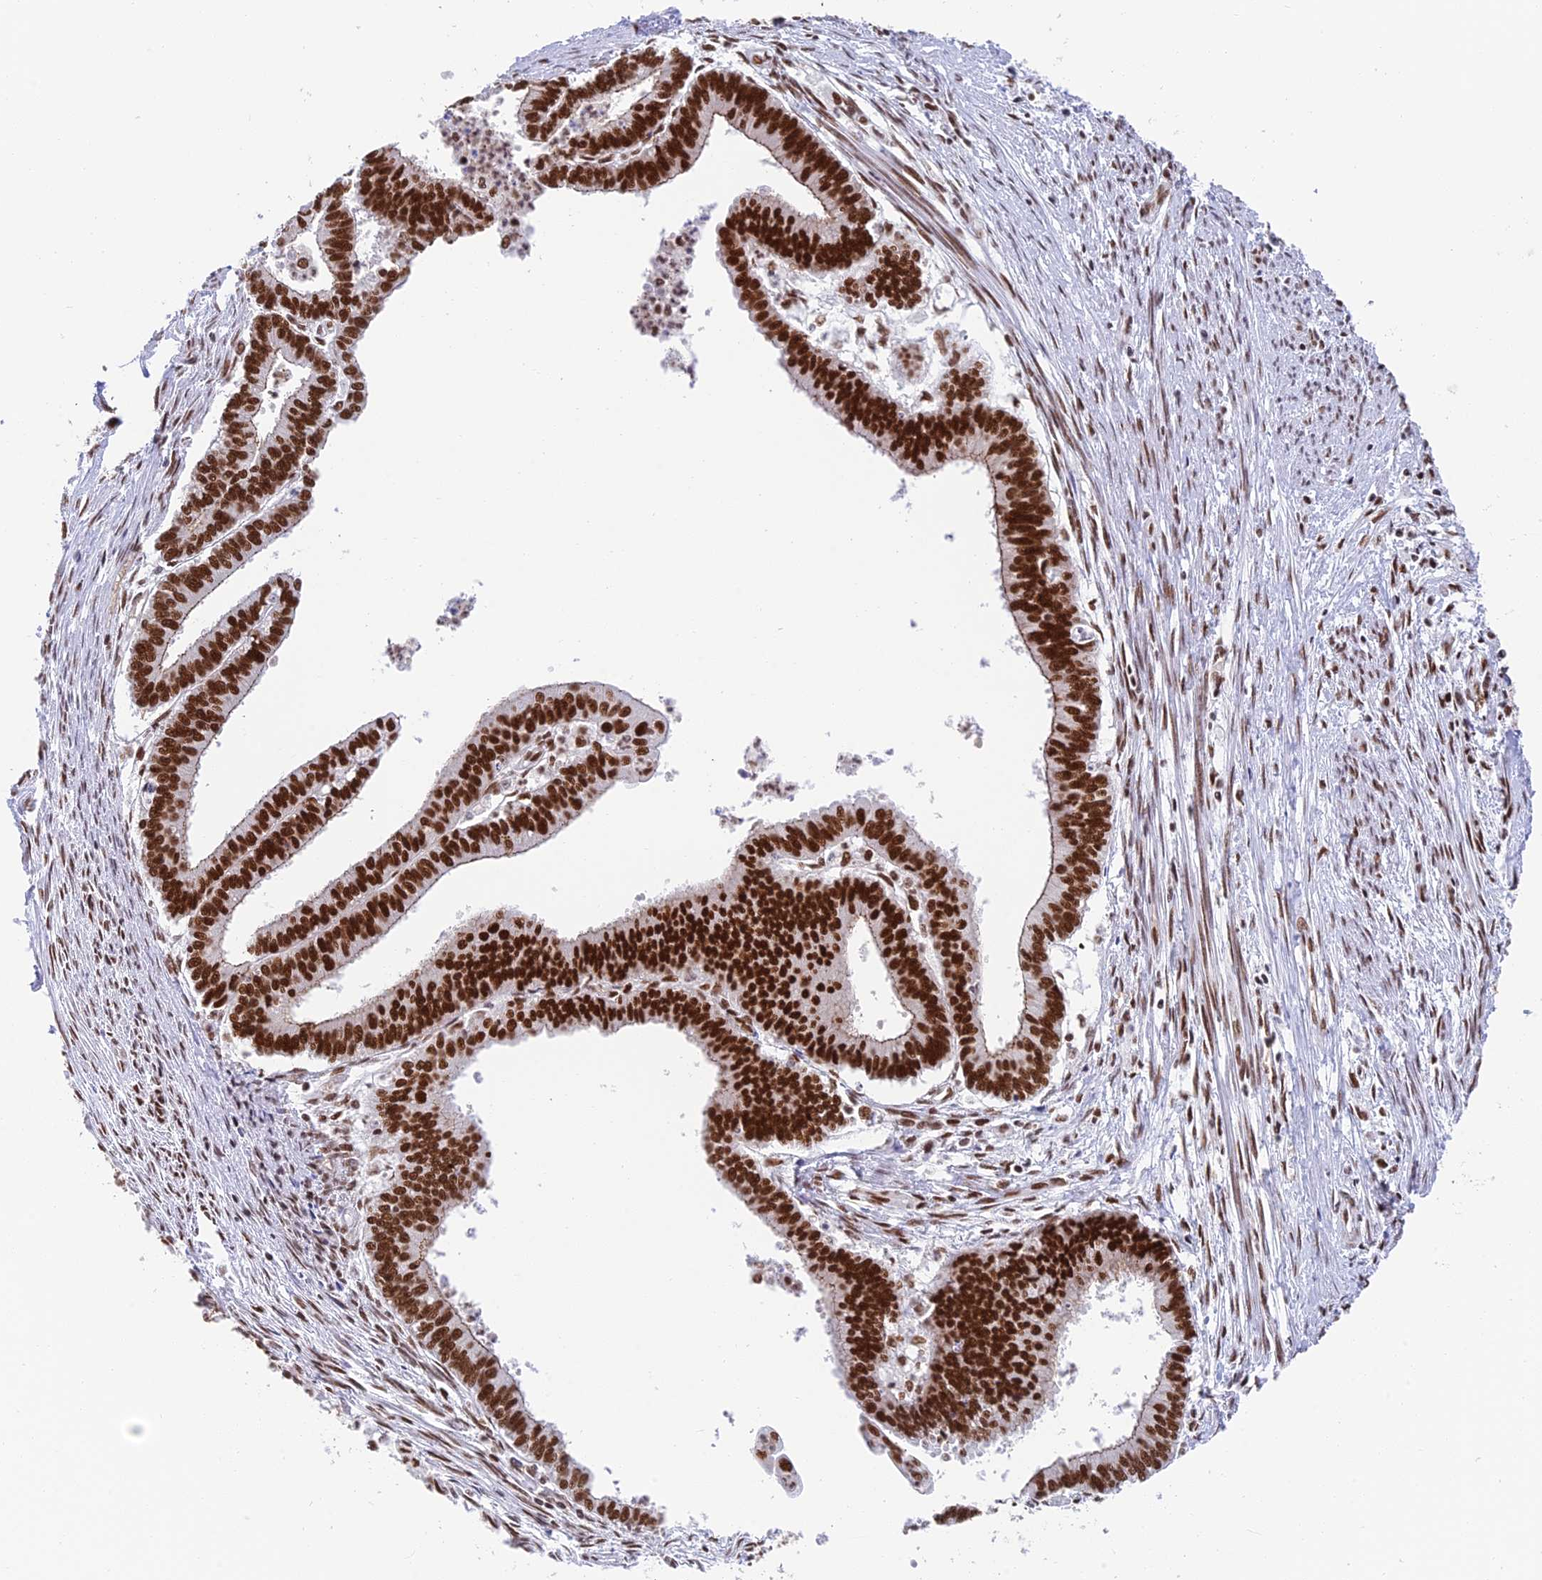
{"staining": {"intensity": "strong", "quantity": "25%-75%", "location": "nuclear"}, "tissue": "endometrial cancer", "cell_type": "Tumor cells", "image_type": "cancer", "snomed": [{"axis": "morphology", "description": "Adenocarcinoma, NOS"}, {"axis": "topography", "description": "Endometrium"}], "caption": "Approximately 25%-75% of tumor cells in human endometrial cancer show strong nuclear protein staining as visualized by brown immunohistochemical staining.", "gene": "EEF1AKMT3", "patient": {"sex": "female", "age": 73}}